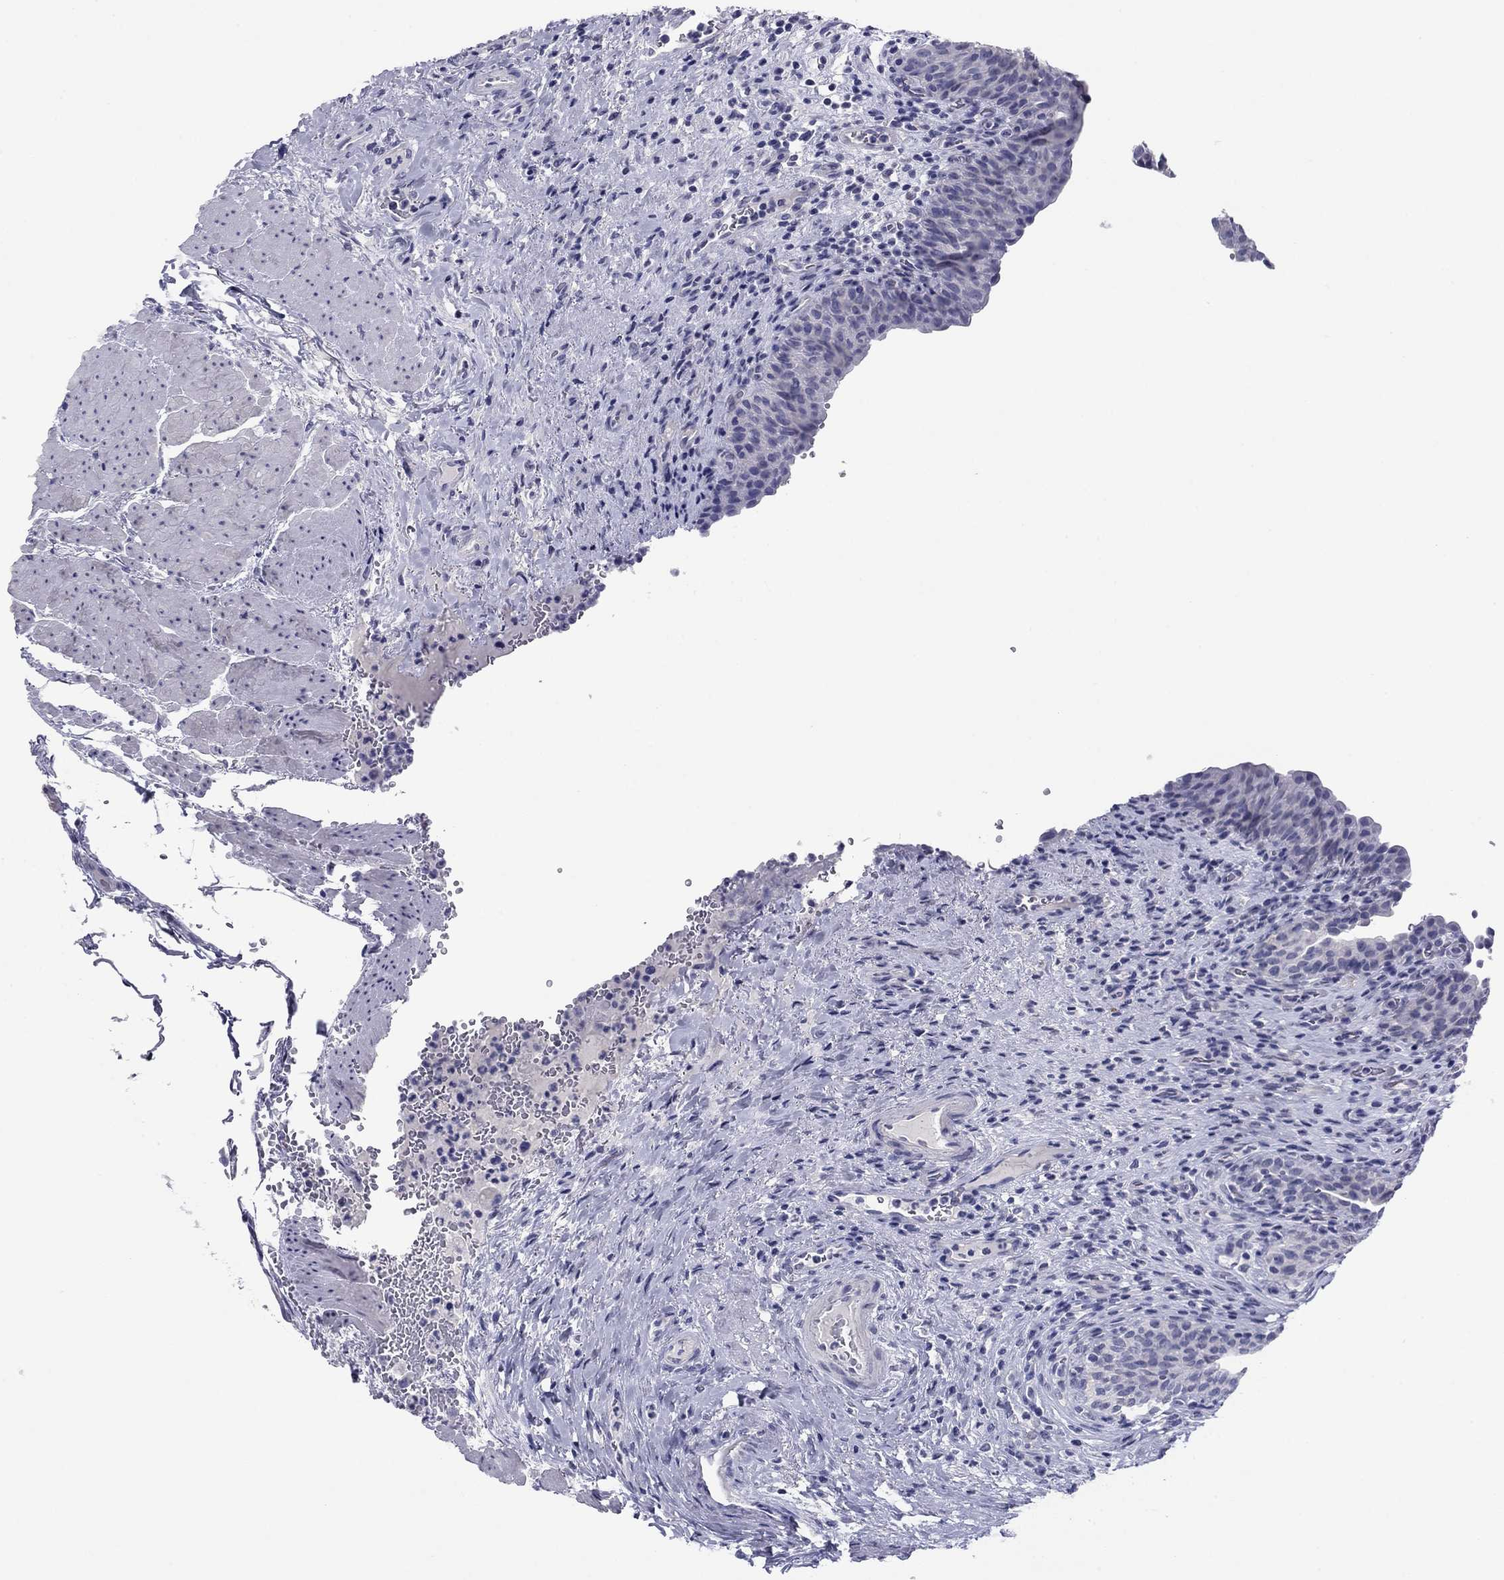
{"staining": {"intensity": "negative", "quantity": "none", "location": "none"}, "tissue": "urinary bladder", "cell_type": "Urothelial cells", "image_type": "normal", "snomed": [{"axis": "morphology", "description": "Normal tissue, NOS"}, {"axis": "topography", "description": "Urinary bladder"}], "caption": "The immunohistochemistry (IHC) histopathology image has no significant staining in urothelial cells of urinary bladder.", "gene": "HAO1", "patient": {"sex": "male", "age": 66}}